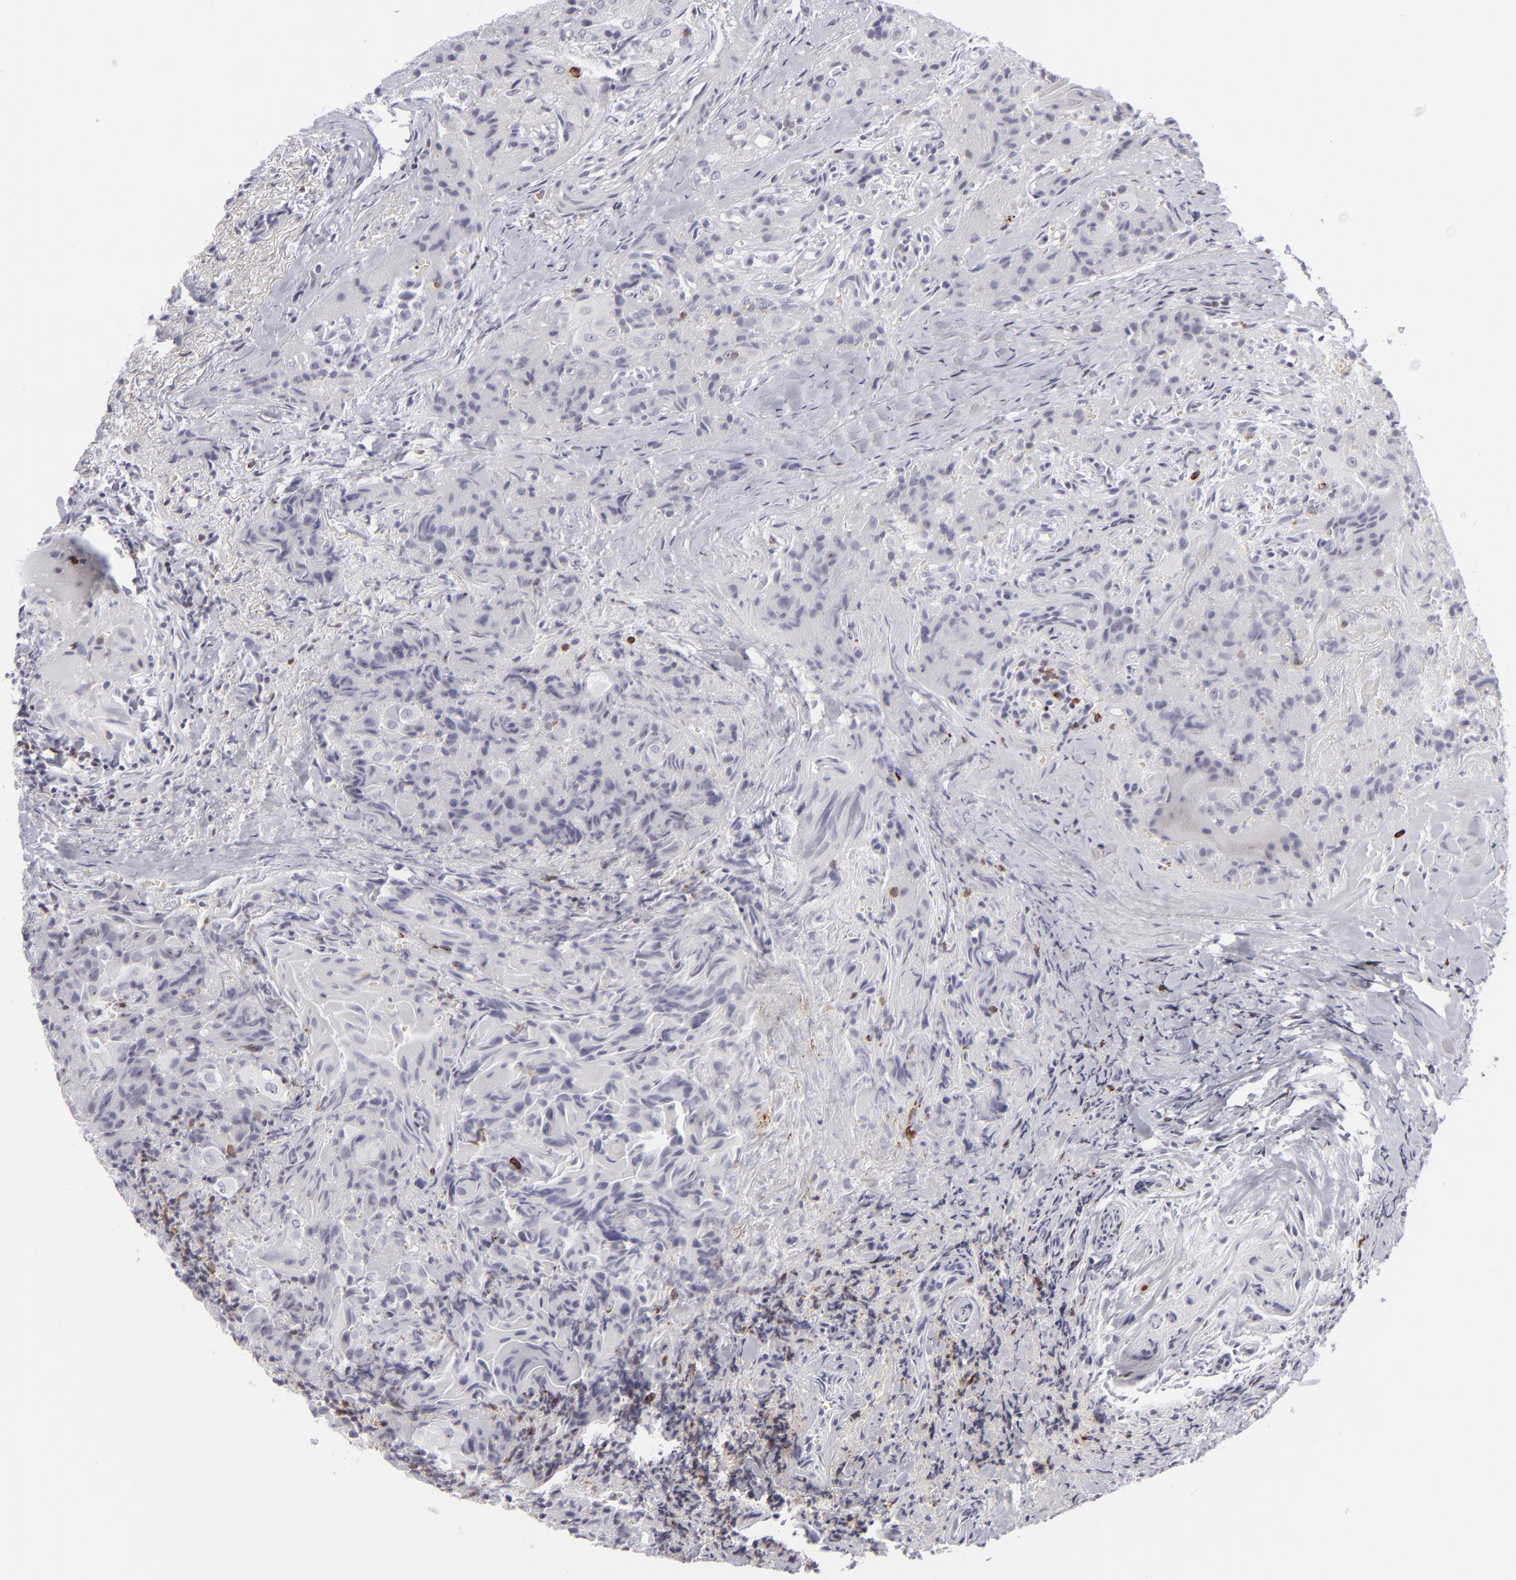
{"staining": {"intensity": "negative", "quantity": "none", "location": "none"}, "tissue": "thyroid cancer", "cell_type": "Tumor cells", "image_type": "cancer", "snomed": [{"axis": "morphology", "description": "Papillary adenocarcinoma, NOS"}, {"axis": "topography", "description": "Thyroid gland"}], "caption": "Tumor cells are negative for brown protein staining in papillary adenocarcinoma (thyroid).", "gene": "CD7", "patient": {"sex": "female", "age": 71}}